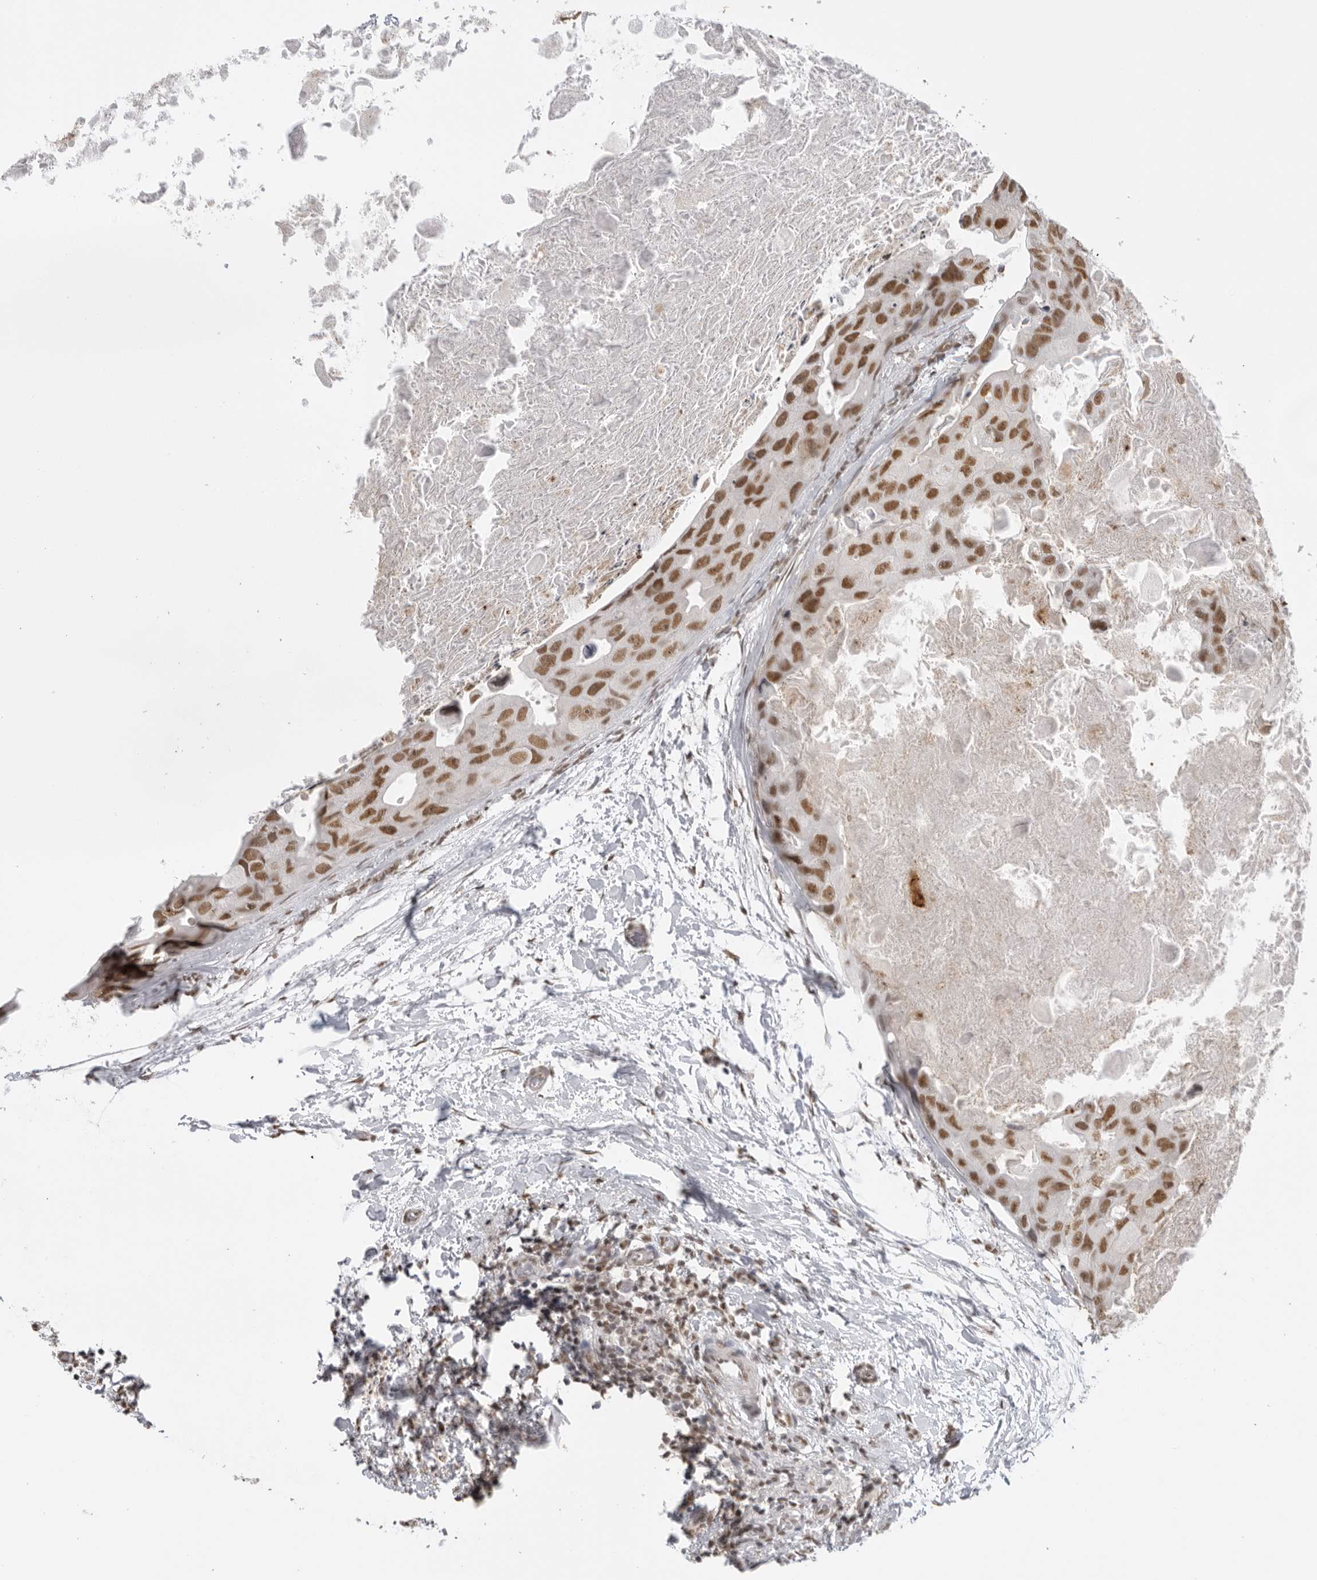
{"staining": {"intensity": "strong", "quantity": ">75%", "location": "nuclear"}, "tissue": "breast cancer", "cell_type": "Tumor cells", "image_type": "cancer", "snomed": [{"axis": "morphology", "description": "Duct carcinoma"}, {"axis": "topography", "description": "Breast"}], "caption": "Breast infiltrating ductal carcinoma stained with DAB (3,3'-diaminobenzidine) immunohistochemistry demonstrates high levels of strong nuclear expression in approximately >75% of tumor cells.", "gene": "RPA2", "patient": {"sex": "female", "age": 62}}